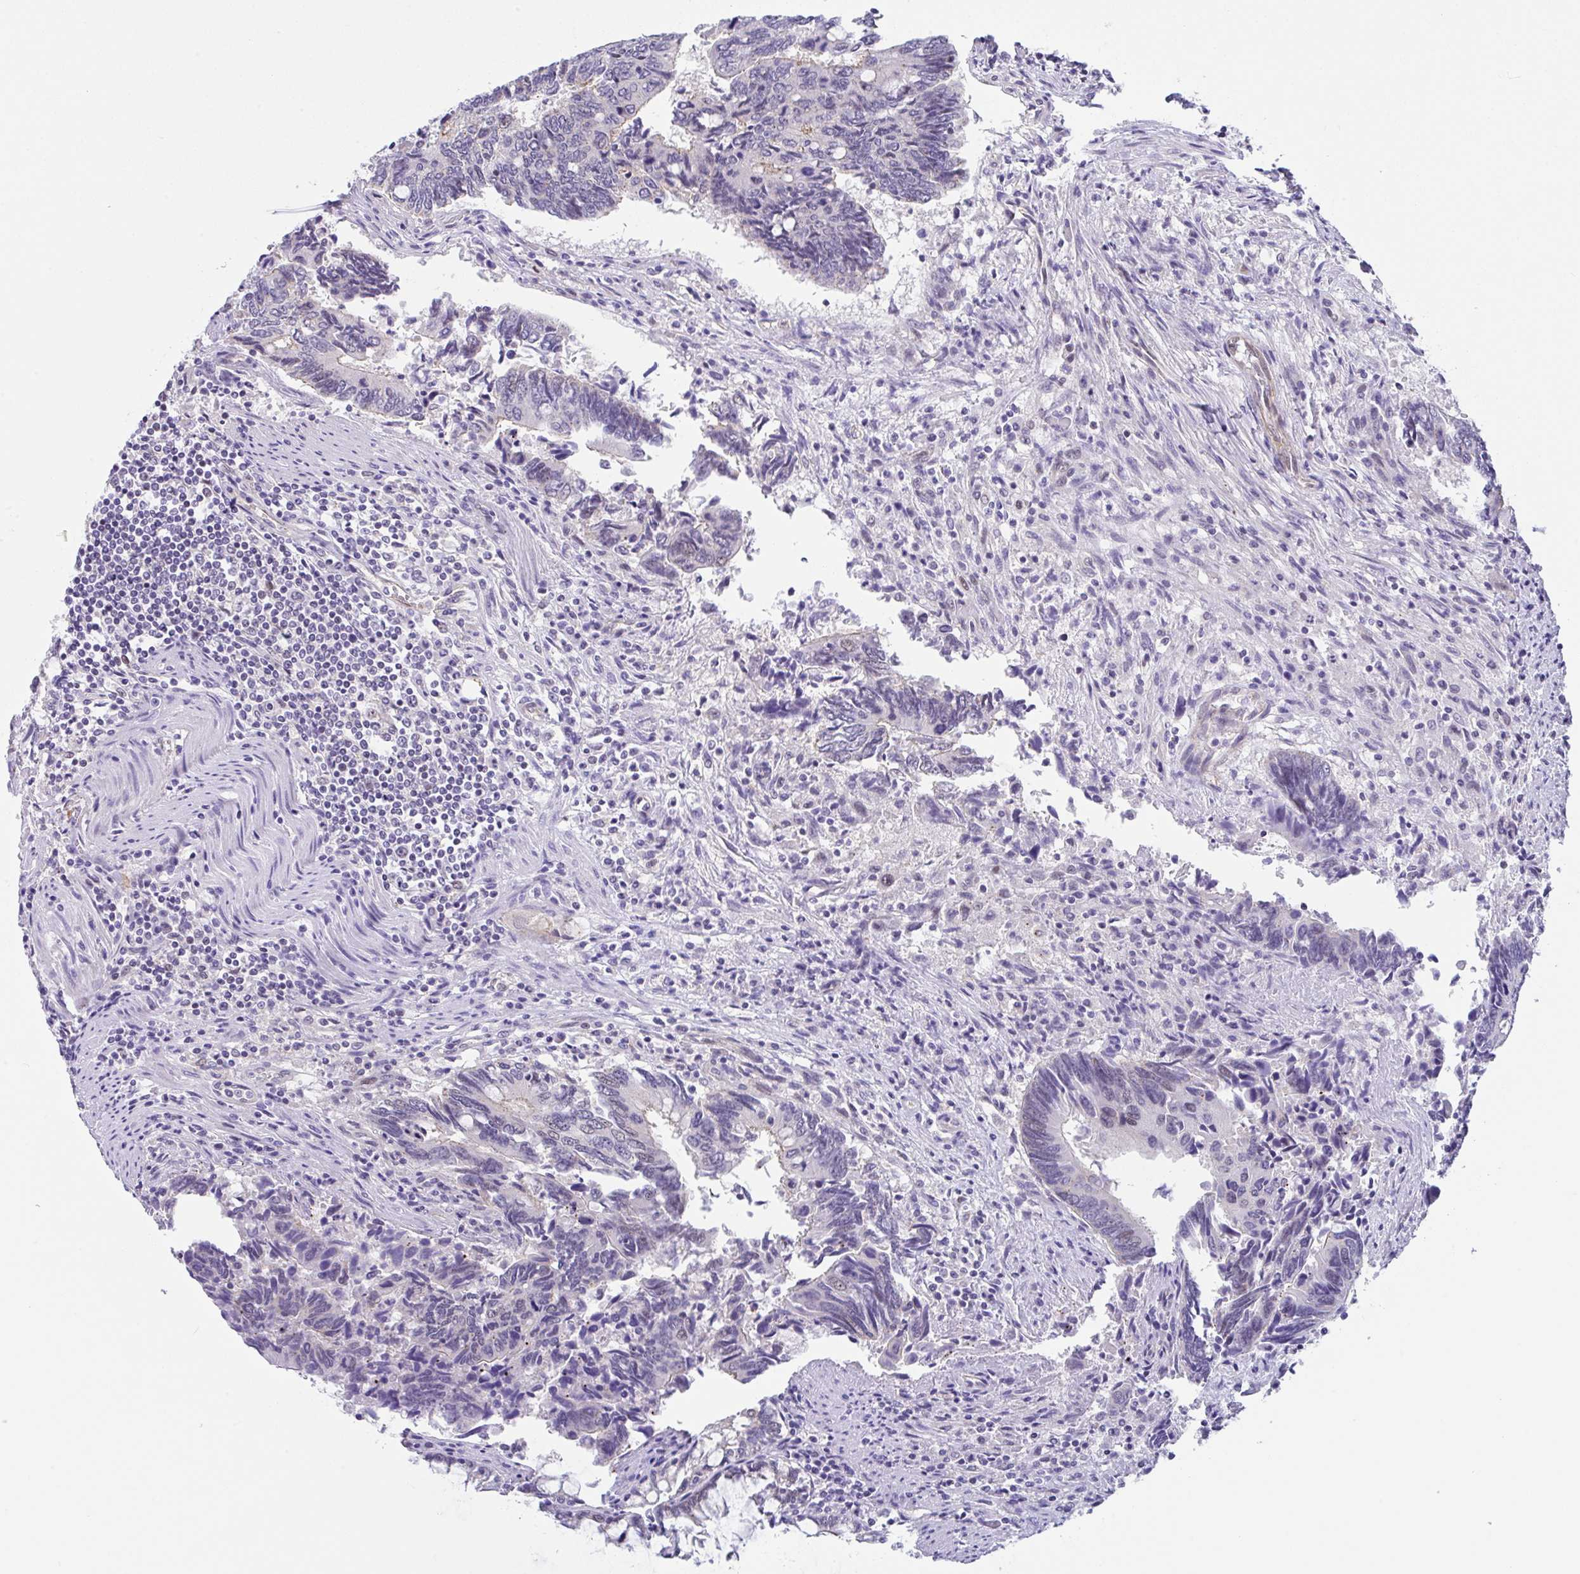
{"staining": {"intensity": "negative", "quantity": "none", "location": "none"}, "tissue": "colorectal cancer", "cell_type": "Tumor cells", "image_type": "cancer", "snomed": [{"axis": "morphology", "description": "Adenocarcinoma, NOS"}, {"axis": "topography", "description": "Colon"}], "caption": "Micrograph shows no significant protein positivity in tumor cells of colorectal cancer (adenocarcinoma).", "gene": "CGNL1", "patient": {"sex": "male", "age": 87}}